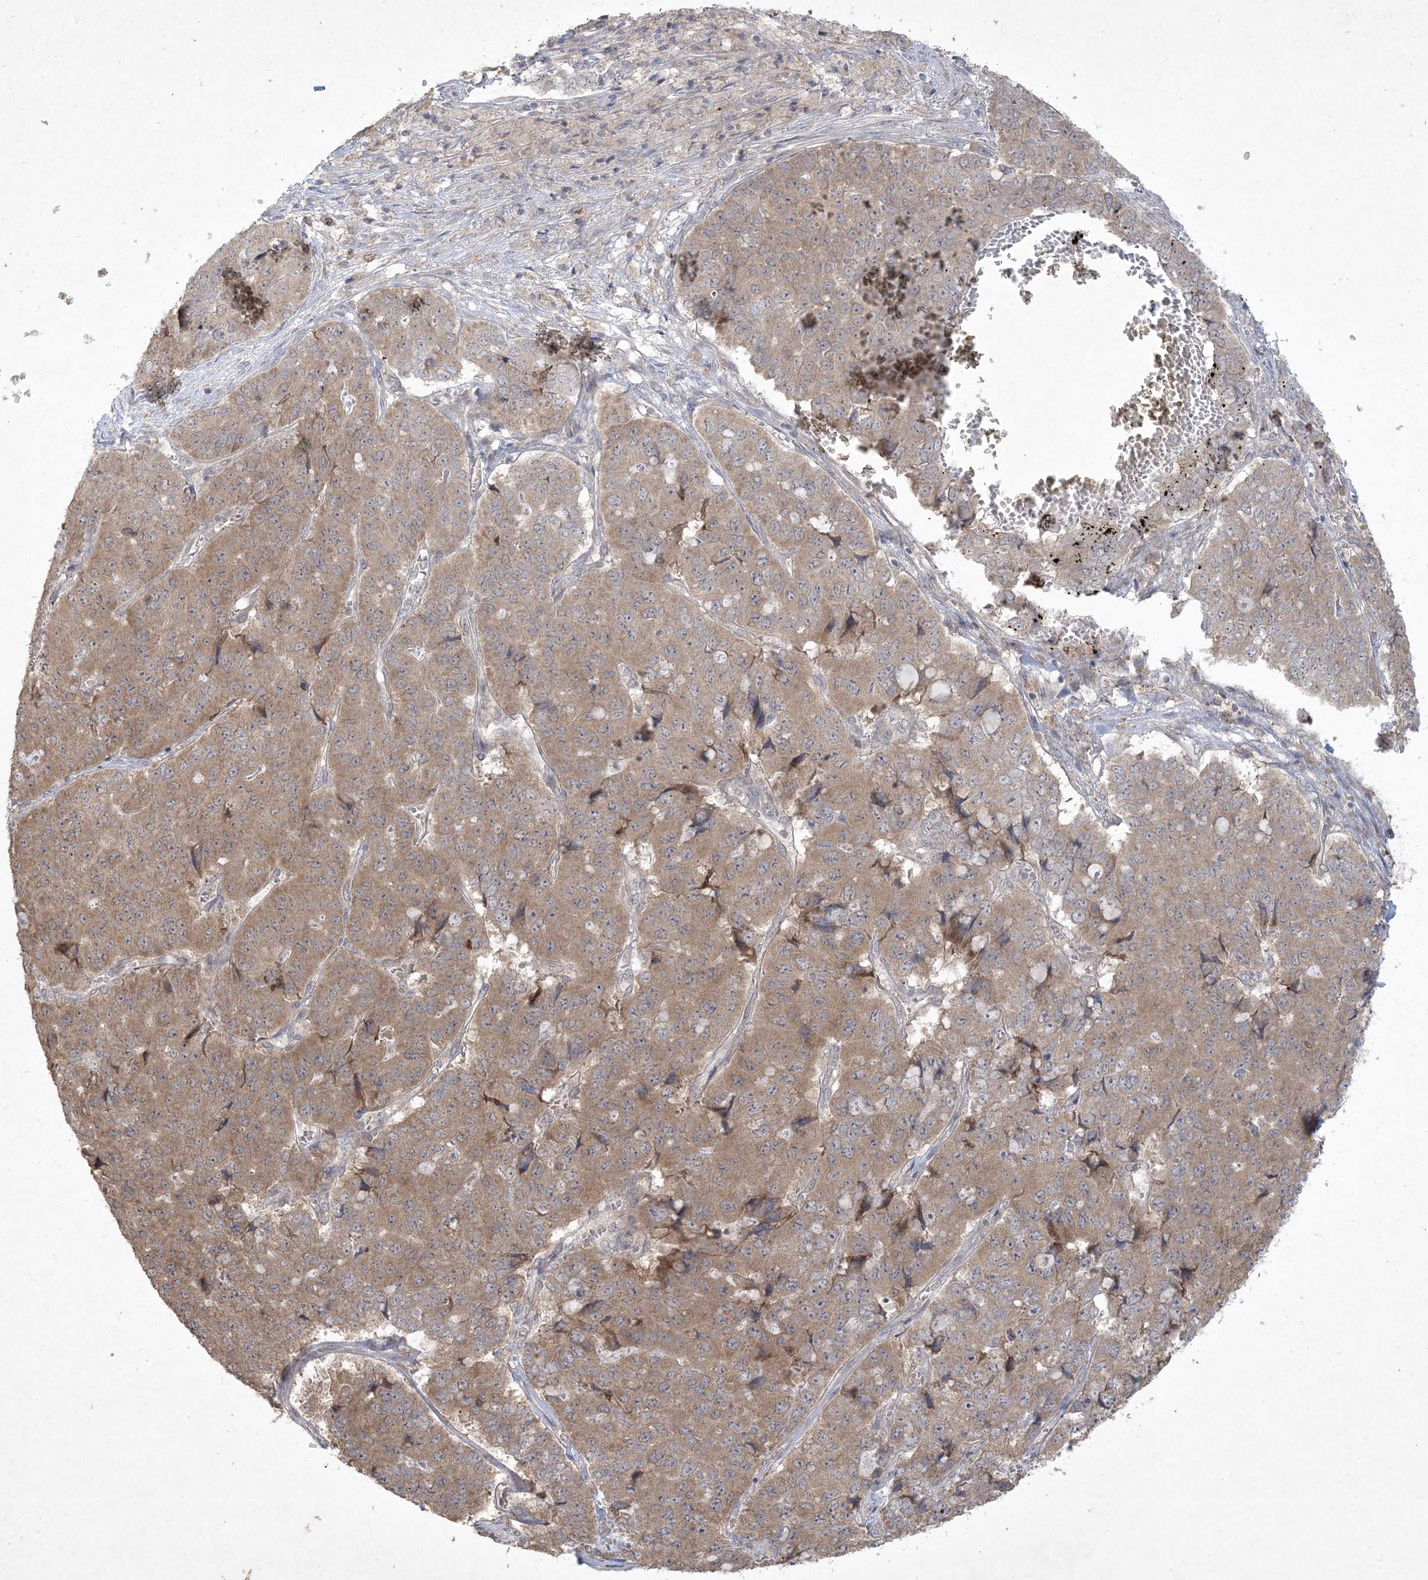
{"staining": {"intensity": "moderate", "quantity": ">75%", "location": "cytoplasmic/membranous"}, "tissue": "pancreatic cancer", "cell_type": "Tumor cells", "image_type": "cancer", "snomed": [{"axis": "morphology", "description": "Adenocarcinoma, NOS"}, {"axis": "topography", "description": "Pancreas"}], "caption": "Immunohistochemical staining of human pancreatic cancer (adenocarcinoma) displays medium levels of moderate cytoplasmic/membranous protein positivity in about >75% of tumor cells. Using DAB (brown) and hematoxylin (blue) stains, captured at high magnification using brightfield microscopy.", "gene": "NRBP2", "patient": {"sex": "male", "age": 50}}